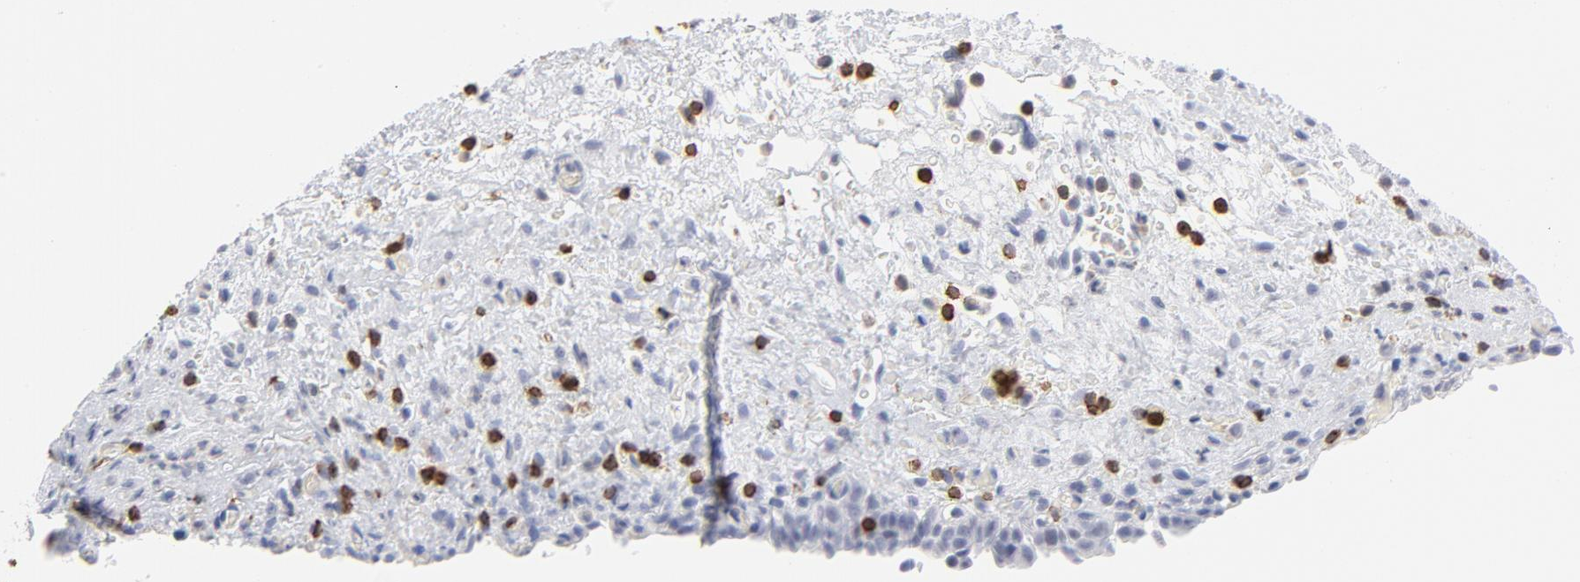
{"staining": {"intensity": "weak", "quantity": "<25%", "location": "nuclear"}, "tissue": "urinary bladder", "cell_type": "Urothelial cells", "image_type": "normal", "snomed": [{"axis": "morphology", "description": "Normal tissue, NOS"}, {"axis": "morphology", "description": "Dysplasia, NOS"}, {"axis": "topography", "description": "Urinary bladder"}], "caption": "Immunohistochemistry (IHC) of normal human urinary bladder shows no expression in urothelial cells.", "gene": "CD2", "patient": {"sex": "male", "age": 35}}